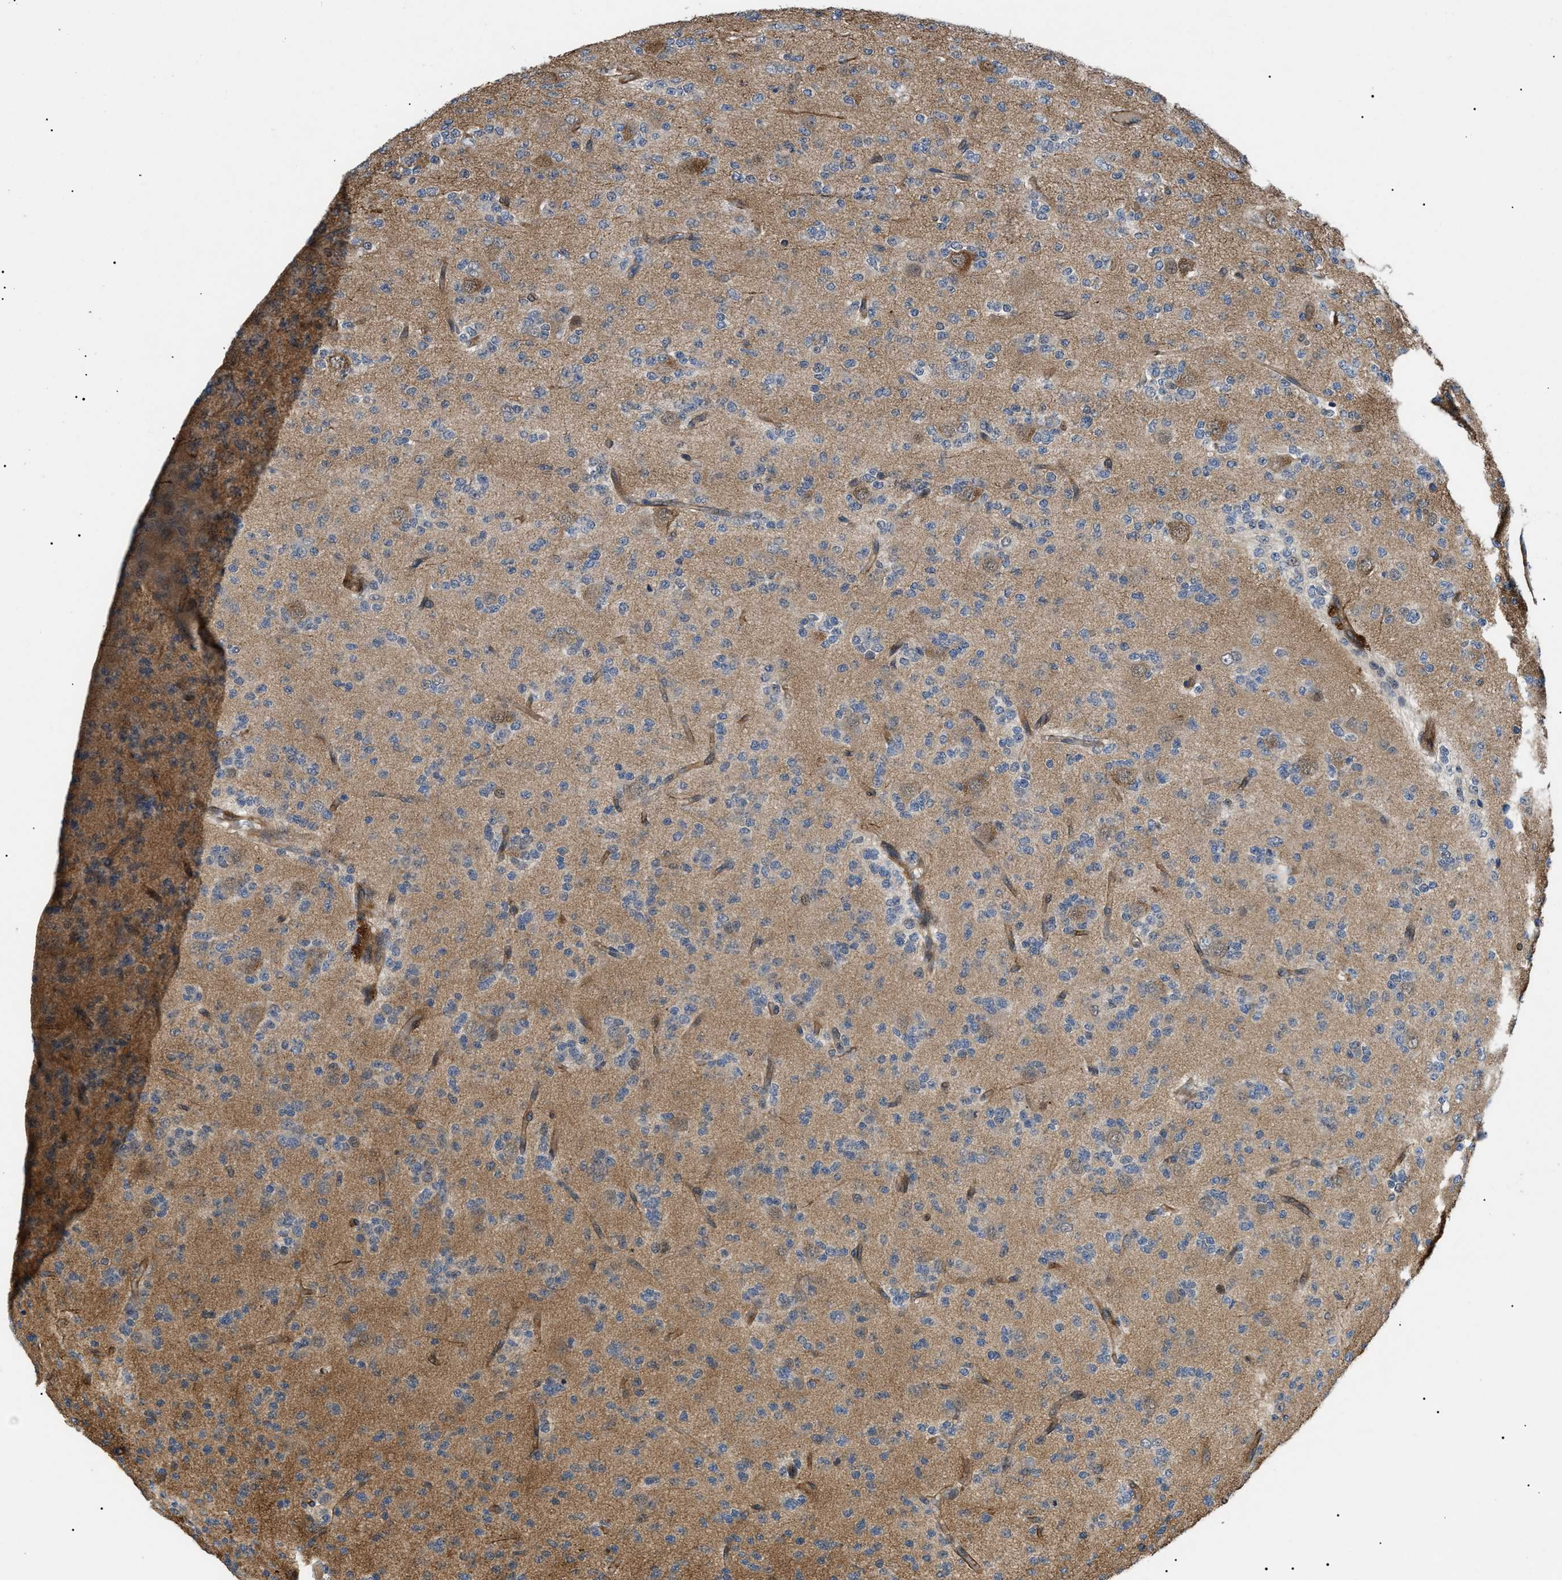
{"staining": {"intensity": "weak", "quantity": "<25%", "location": "cytoplasmic/membranous"}, "tissue": "glioma", "cell_type": "Tumor cells", "image_type": "cancer", "snomed": [{"axis": "morphology", "description": "Glioma, malignant, Low grade"}, {"axis": "topography", "description": "Brain"}], "caption": "An immunohistochemistry (IHC) photomicrograph of glioma is shown. There is no staining in tumor cells of glioma.", "gene": "CRCP", "patient": {"sex": "male", "age": 38}}